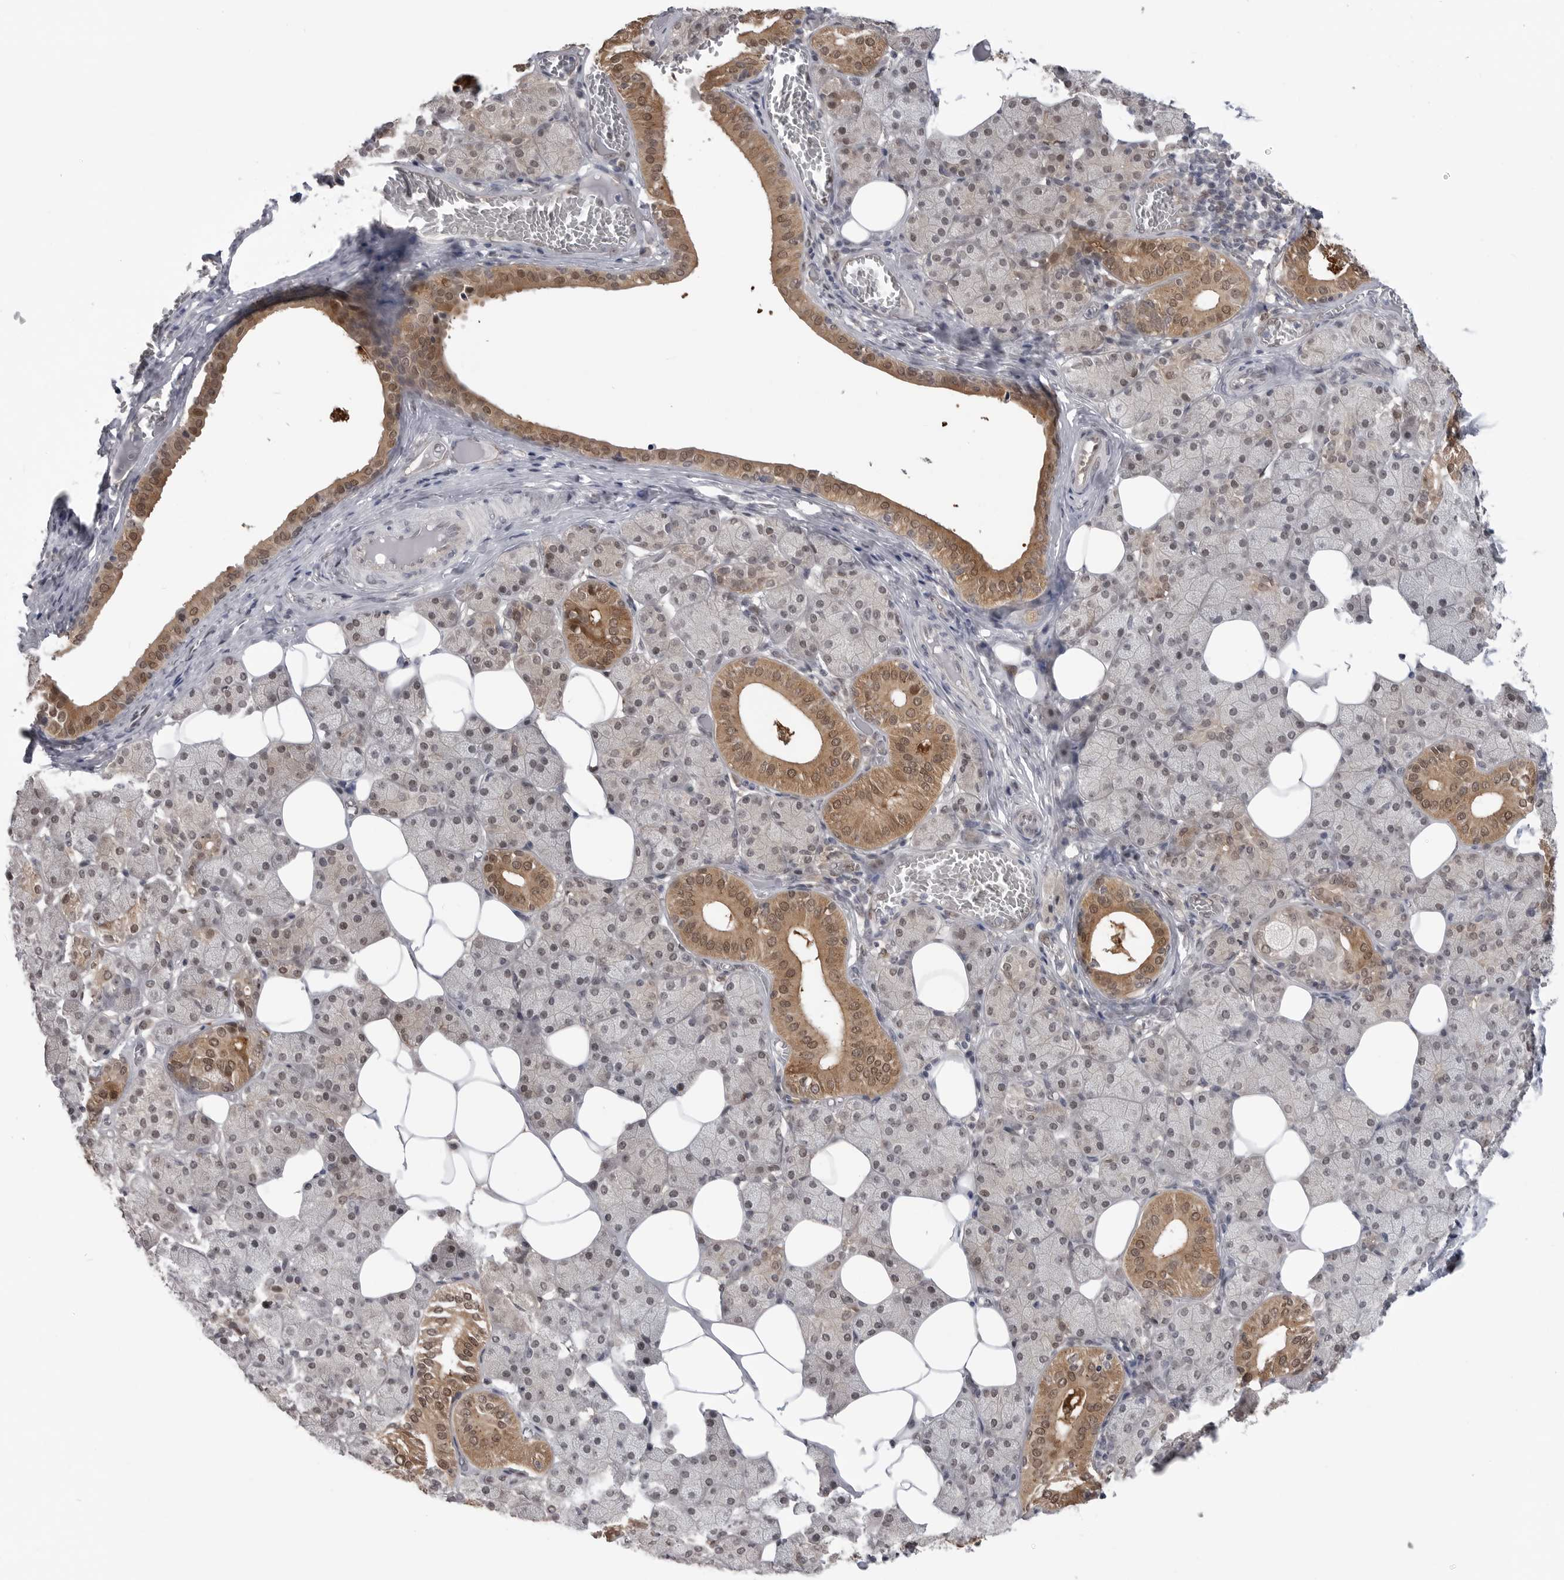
{"staining": {"intensity": "moderate", "quantity": "<25%", "location": "cytoplasmic/membranous,nuclear"}, "tissue": "salivary gland", "cell_type": "Glandular cells", "image_type": "normal", "snomed": [{"axis": "morphology", "description": "Normal tissue, NOS"}, {"axis": "topography", "description": "Salivary gland"}], "caption": "This histopathology image exhibits immunohistochemistry staining of normal salivary gland, with low moderate cytoplasmic/membranous,nuclear positivity in approximately <25% of glandular cells.", "gene": "PNPO", "patient": {"sex": "female", "age": 33}}